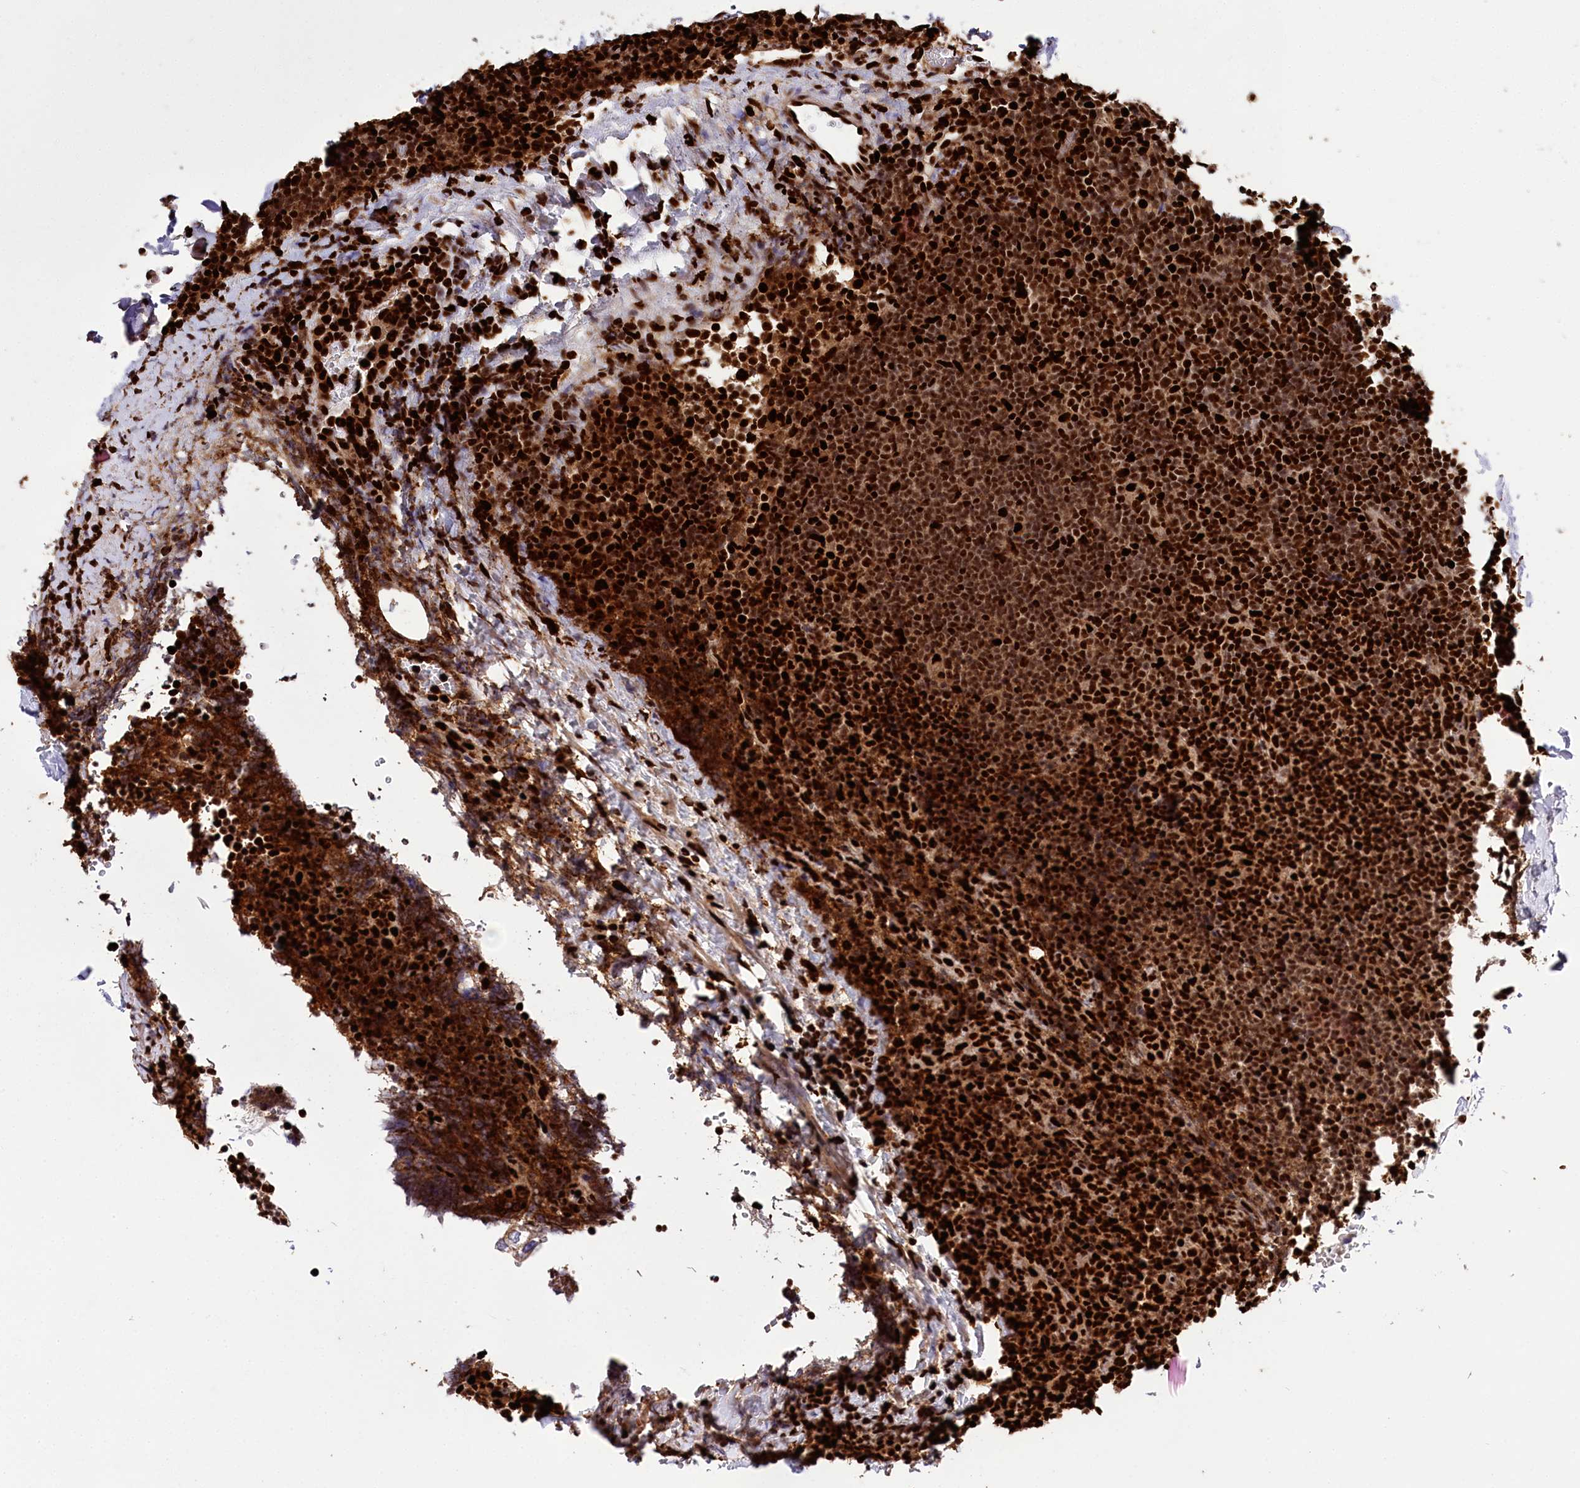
{"staining": {"intensity": "strong", "quantity": ">75%", "location": "nuclear"}, "tissue": "lymphoma", "cell_type": "Tumor cells", "image_type": "cancer", "snomed": [{"axis": "morphology", "description": "Hodgkin's disease, NOS"}, {"axis": "topography", "description": "Lymph node"}], "caption": "Protein analysis of Hodgkin's disease tissue demonstrates strong nuclear expression in approximately >75% of tumor cells.", "gene": "FIGN", "patient": {"sex": "female", "age": 57}}